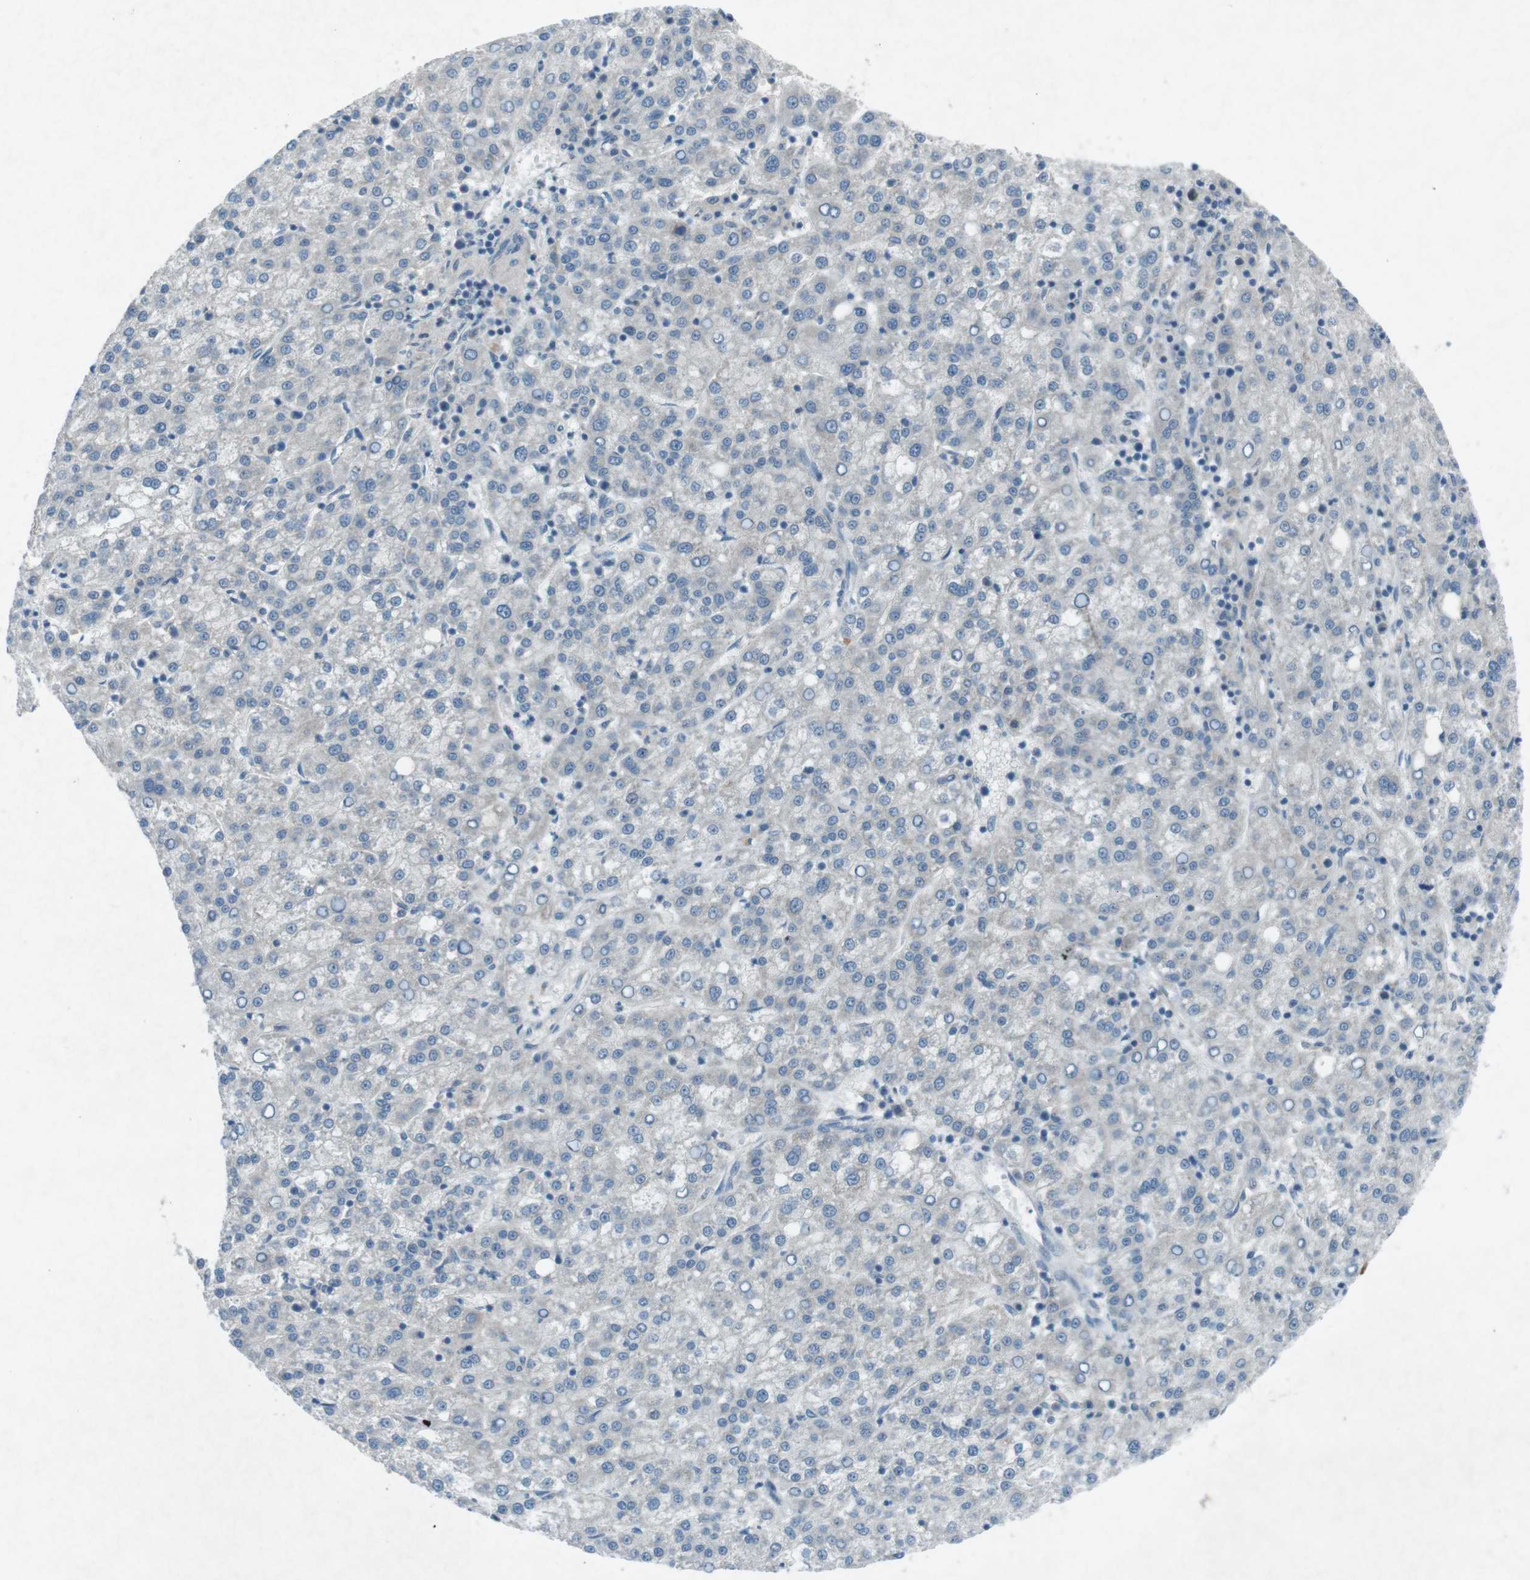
{"staining": {"intensity": "negative", "quantity": "none", "location": "none"}, "tissue": "liver cancer", "cell_type": "Tumor cells", "image_type": "cancer", "snomed": [{"axis": "morphology", "description": "Carcinoma, Hepatocellular, NOS"}, {"axis": "topography", "description": "Liver"}], "caption": "Liver hepatocellular carcinoma was stained to show a protein in brown. There is no significant staining in tumor cells.", "gene": "FCRLA", "patient": {"sex": "female", "age": 58}}